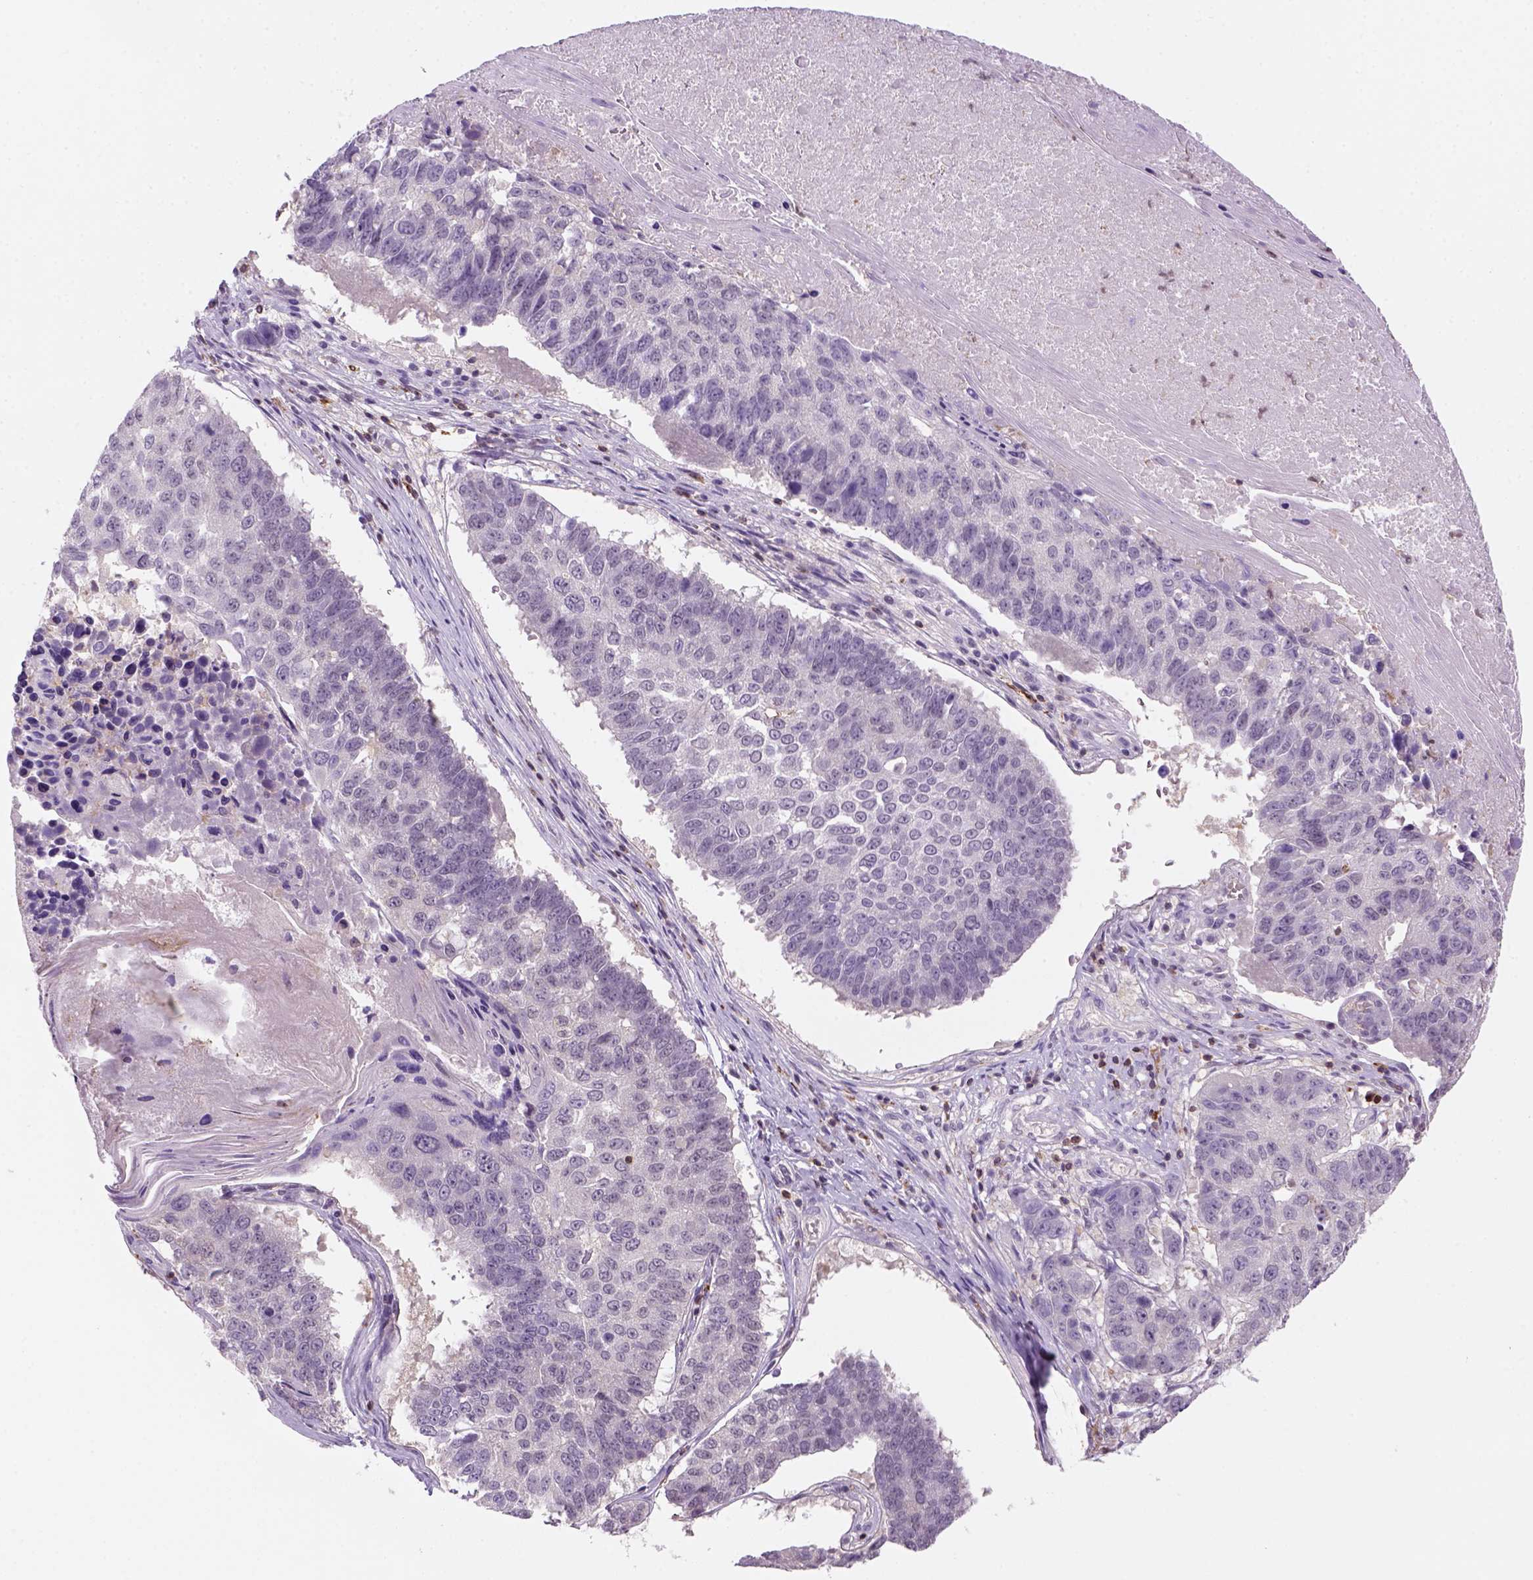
{"staining": {"intensity": "negative", "quantity": "none", "location": "none"}, "tissue": "lung cancer", "cell_type": "Tumor cells", "image_type": "cancer", "snomed": [{"axis": "morphology", "description": "Squamous cell carcinoma, NOS"}, {"axis": "topography", "description": "Lung"}], "caption": "Squamous cell carcinoma (lung) was stained to show a protein in brown. There is no significant staining in tumor cells.", "gene": "GOT1", "patient": {"sex": "male", "age": 73}}